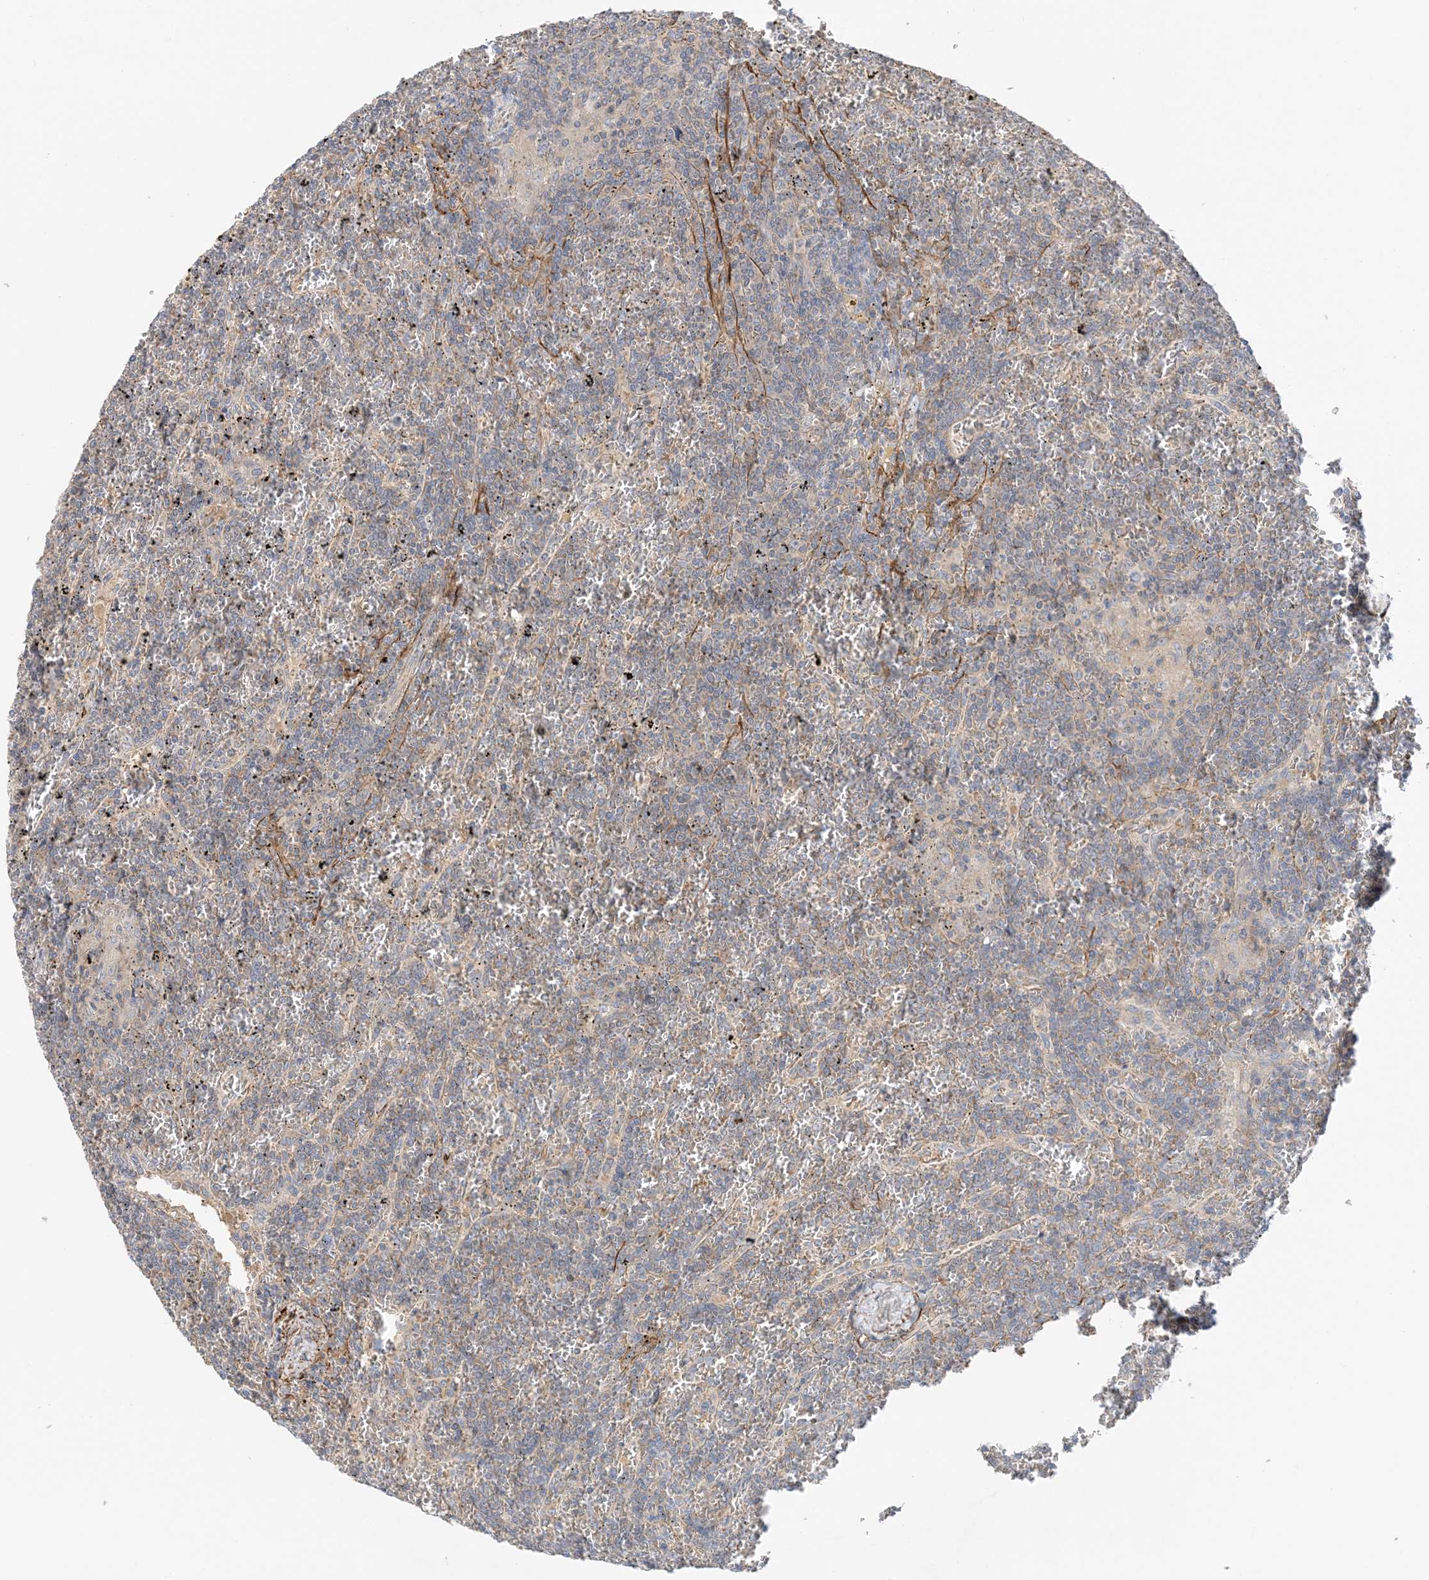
{"staining": {"intensity": "negative", "quantity": "none", "location": "none"}, "tissue": "lymphoma", "cell_type": "Tumor cells", "image_type": "cancer", "snomed": [{"axis": "morphology", "description": "Malignant lymphoma, non-Hodgkin's type, Low grade"}, {"axis": "topography", "description": "Spleen"}], "caption": "This photomicrograph is of malignant lymphoma, non-Hodgkin's type (low-grade) stained with IHC to label a protein in brown with the nuclei are counter-stained blue. There is no expression in tumor cells.", "gene": "KIFBP", "patient": {"sex": "female", "age": 19}}